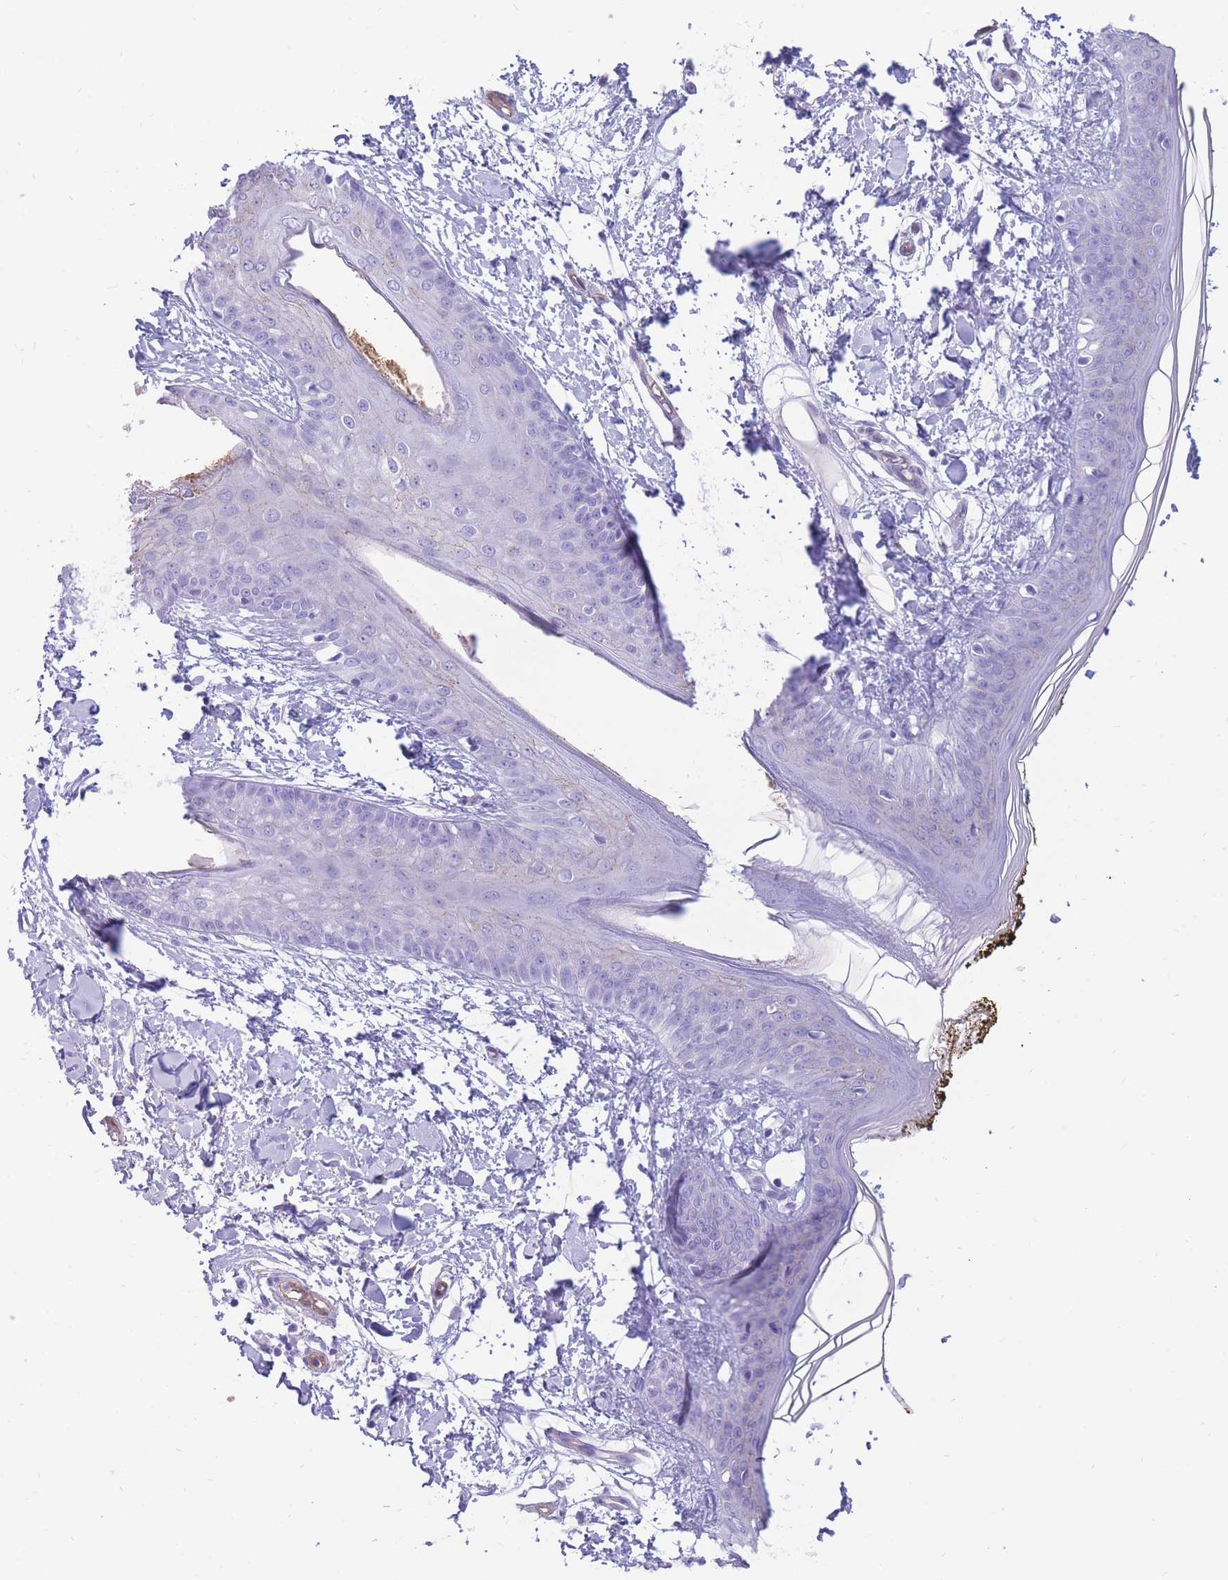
{"staining": {"intensity": "negative", "quantity": "none", "location": "none"}, "tissue": "skin", "cell_type": "Fibroblasts", "image_type": "normal", "snomed": [{"axis": "morphology", "description": "Normal tissue, NOS"}, {"axis": "topography", "description": "Skin"}], "caption": "Immunohistochemistry (IHC) histopathology image of normal skin: human skin stained with DAB exhibits no significant protein positivity in fibroblasts.", "gene": "SULT1A1", "patient": {"sex": "female", "age": 34}}